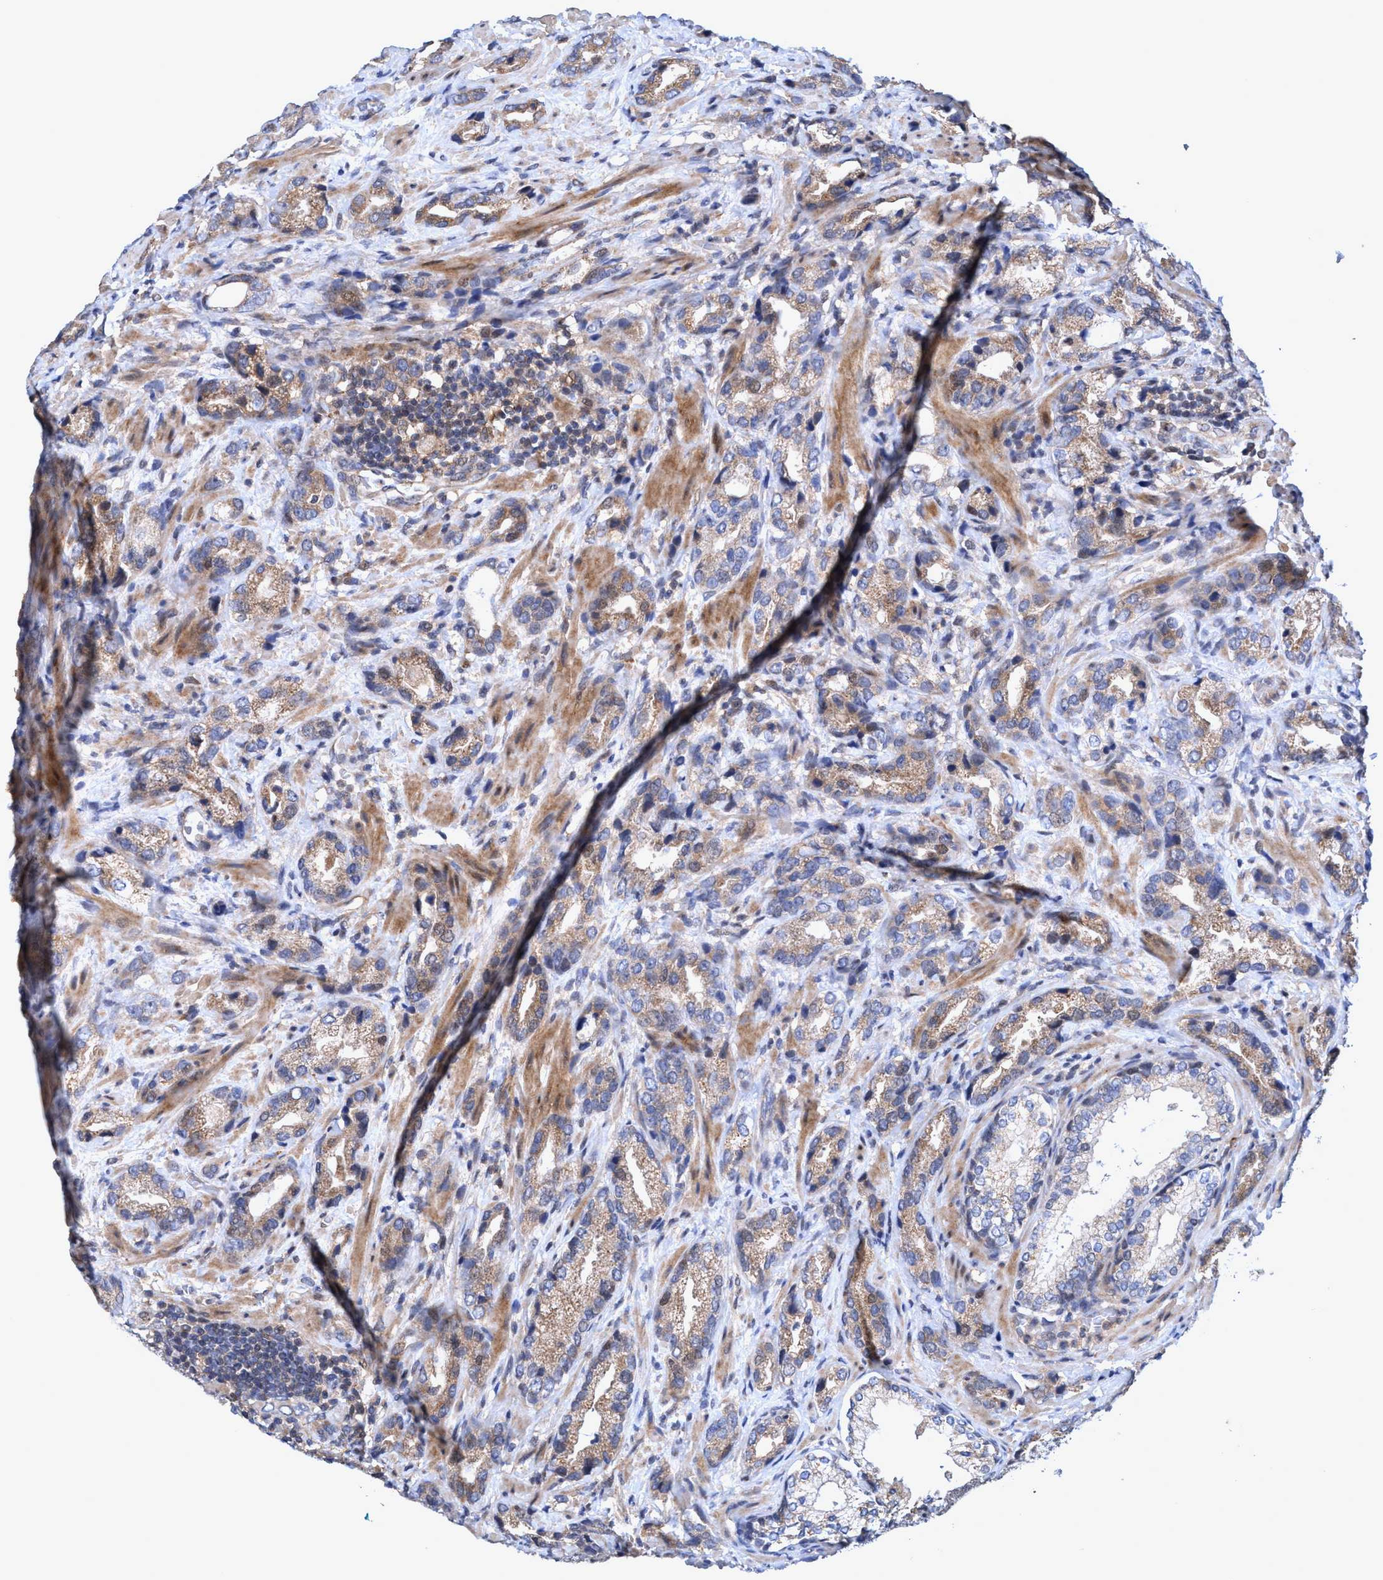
{"staining": {"intensity": "weak", "quantity": ">75%", "location": "cytoplasmic/membranous"}, "tissue": "prostate cancer", "cell_type": "Tumor cells", "image_type": "cancer", "snomed": [{"axis": "morphology", "description": "Adenocarcinoma, High grade"}, {"axis": "topography", "description": "Prostate"}], "caption": "Immunohistochemistry histopathology image of human adenocarcinoma (high-grade) (prostate) stained for a protein (brown), which shows low levels of weak cytoplasmic/membranous staining in about >75% of tumor cells.", "gene": "ZNF677", "patient": {"sex": "male", "age": 63}}